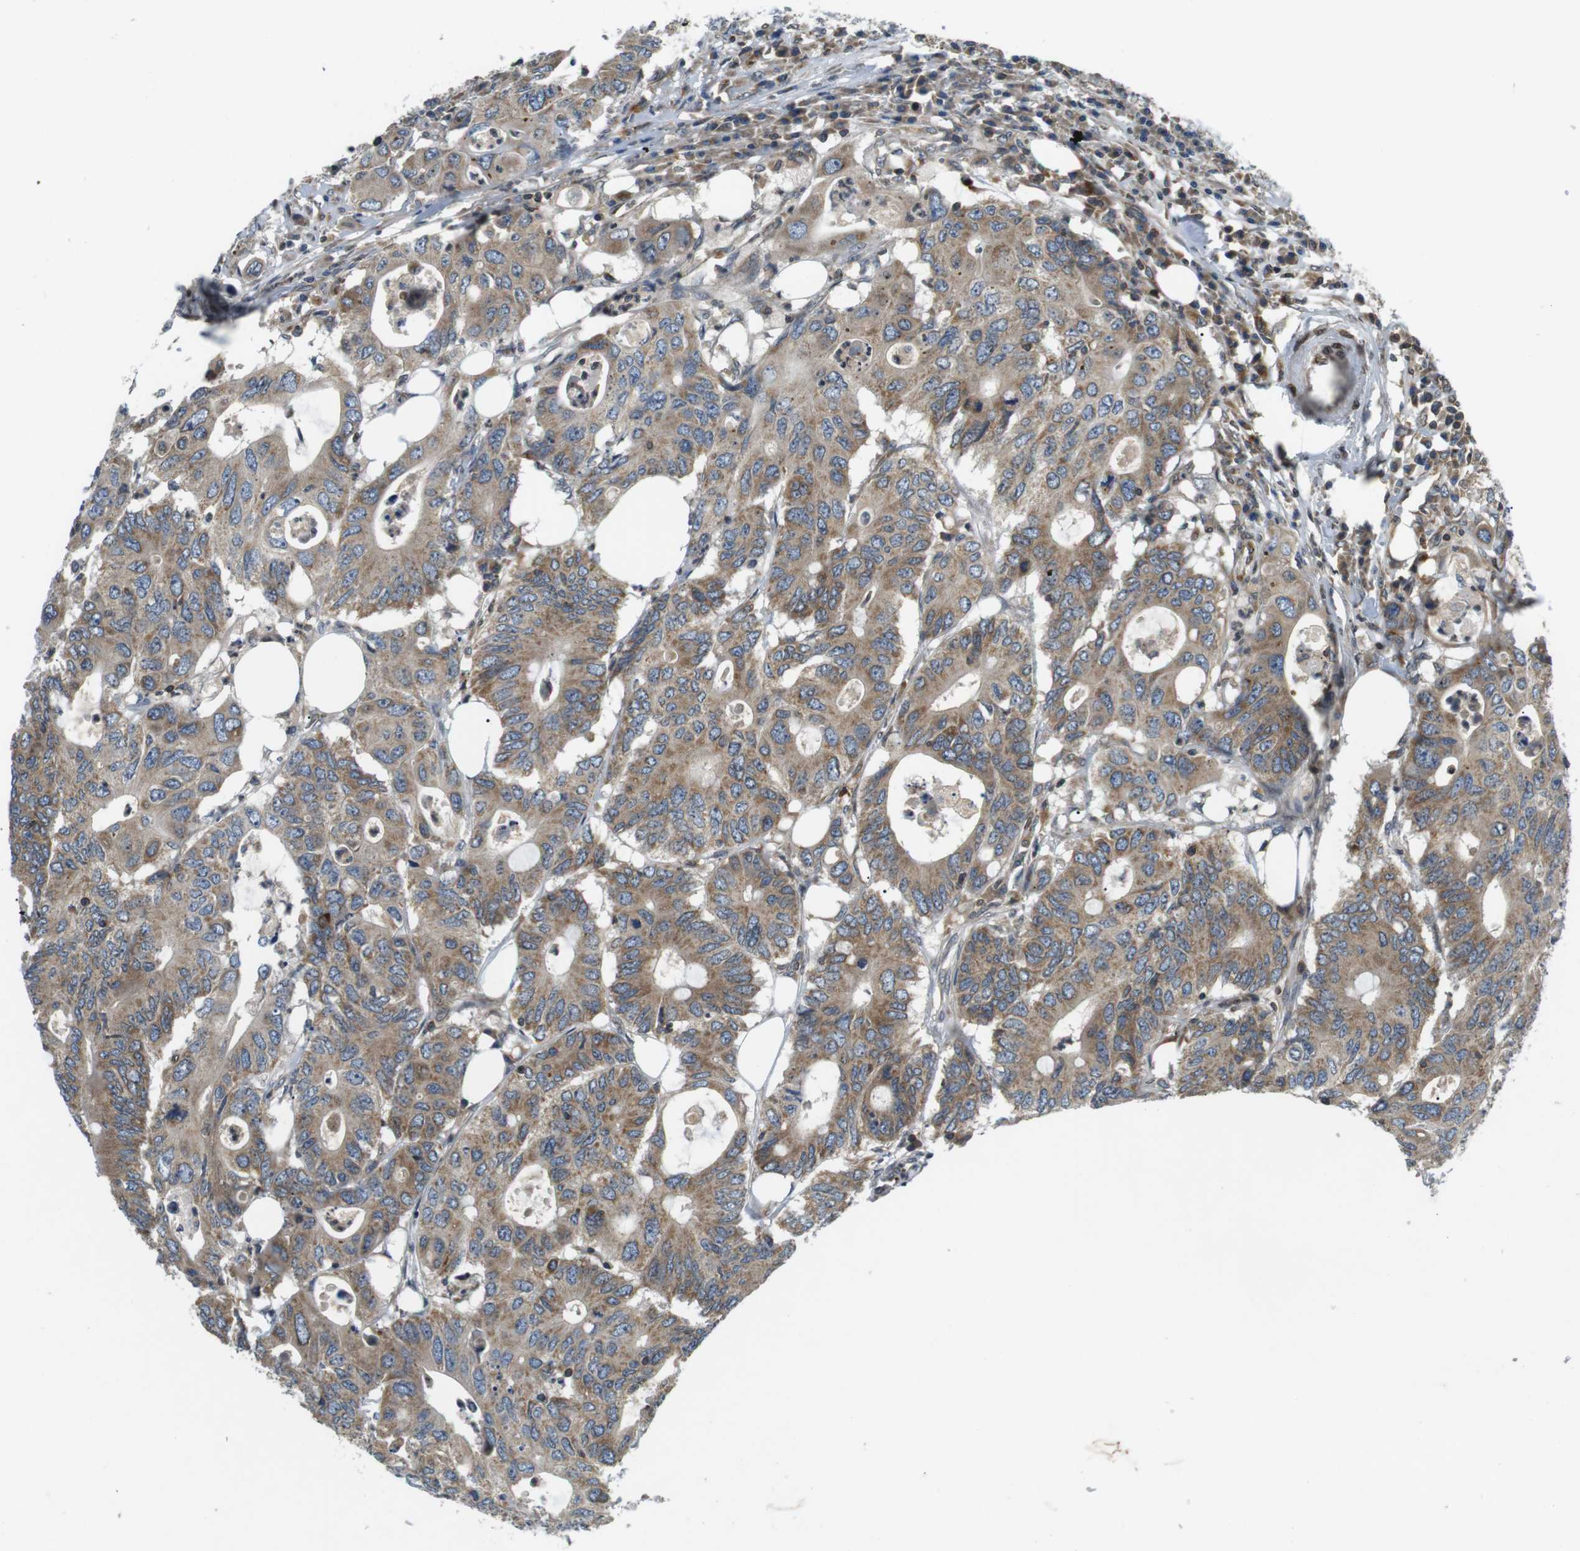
{"staining": {"intensity": "moderate", "quantity": ">75%", "location": "cytoplasmic/membranous"}, "tissue": "colorectal cancer", "cell_type": "Tumor cells", "image_type": "cancer", "snomed": [{"axis": "morphology", "description": "Adenocarcinoma, NOS"}, {"axis": "topography", "description": "Colon"}], "caption": "Immunohistochemical staining of human colorectal cancer shows moderate cytoplasmic/membranous protein staining in about >75% of tumor cells. (Brightfield microscopy of DAB IHC at high magnification).", "gene": "TMX4", "patient": {"sex": "male", "age": 71}}